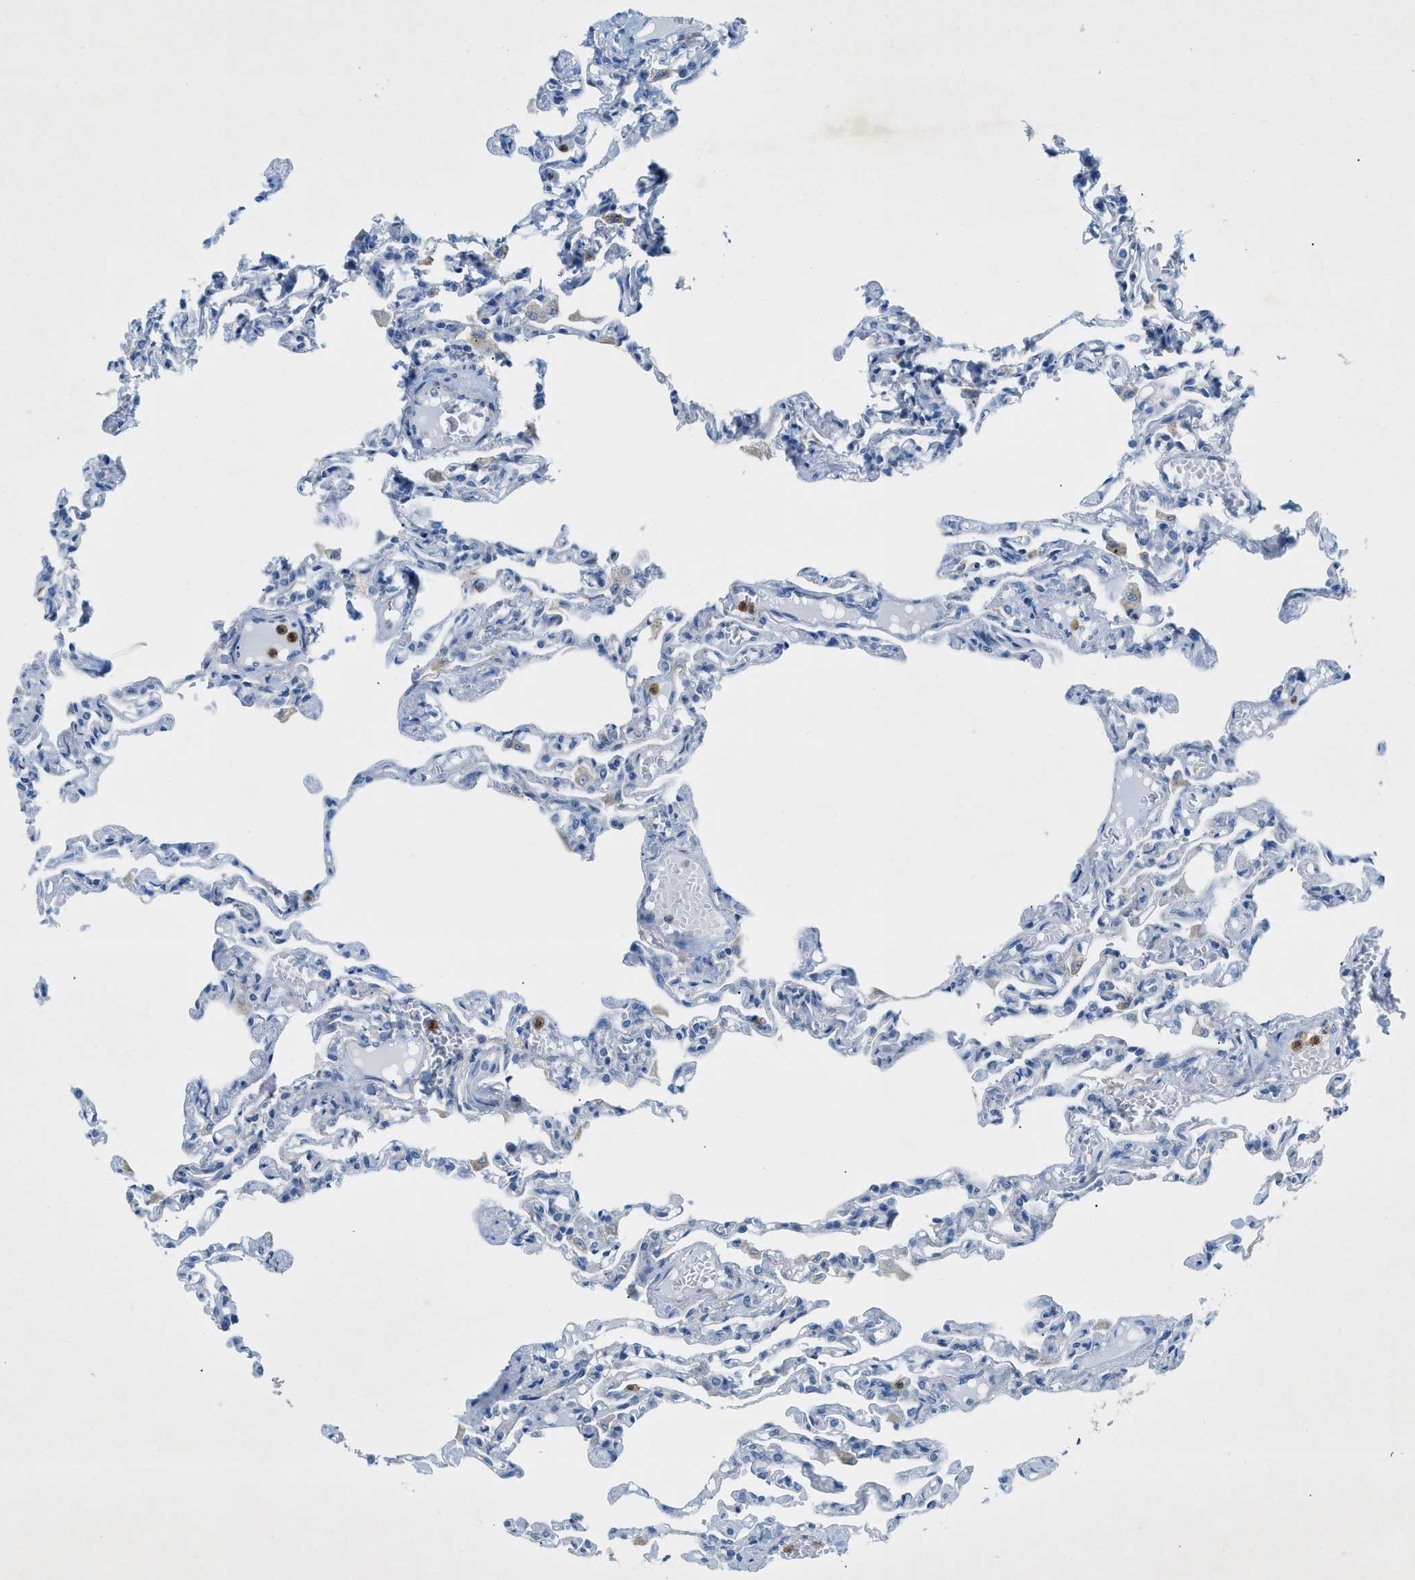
{"staining": {"intensity": "negative", "quantity": "none", "location": "none"}, "tissue": "lung", "cell_type": "Alveolar cells", "image_type": "normal", "snomed": [{"axis": "morphology", "description": "Normal tissue, NOS"}, {"axis": "topography", "description": "Lung"}], "caption": "Micrograph shows no significant protein positivity in alveolar cells of unremarkable lung.", "gene": "ZDHHC13", "patient": {"sex": "male", "age": 21}}